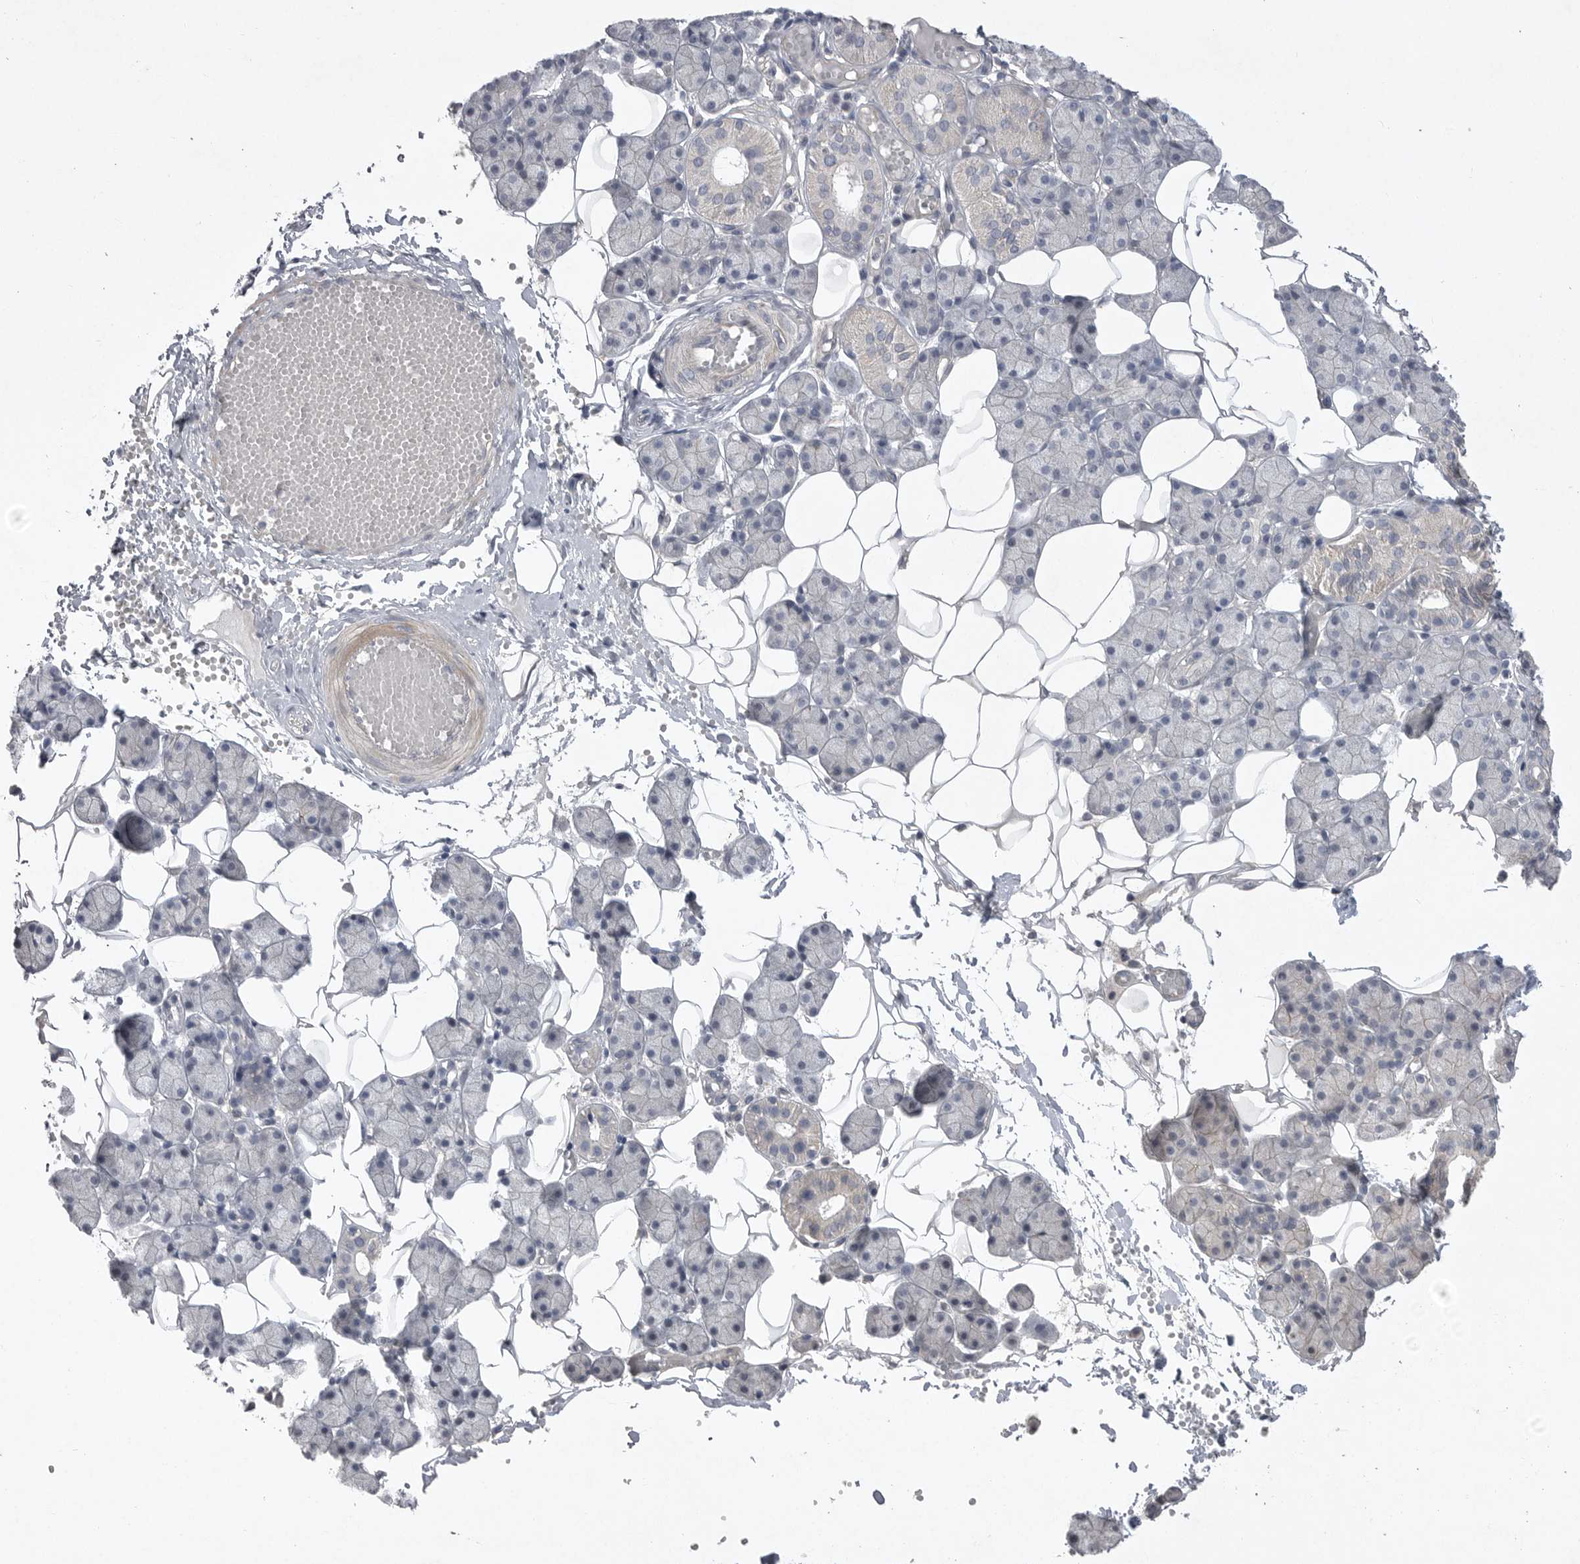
{"staining": {"intensity": "negative", "quantity": "none", "location": "none"}, "tissue": "salivary gland", "cell_type": "Glandular cells", "image_type": "normal", "snomed": [{"axis": "morphology", "description": "Normal tissue, NOS"}, {"axis": "topography", "description": "Salivary gland"}], "caption": "Immunohistochemistry photomicrograph of normal human salivary gland stained for a protein (brown), which exhibits no expression in glandular cells.", "gene": "VANGL2", "patient": {"sex": "female", "age": 33}}